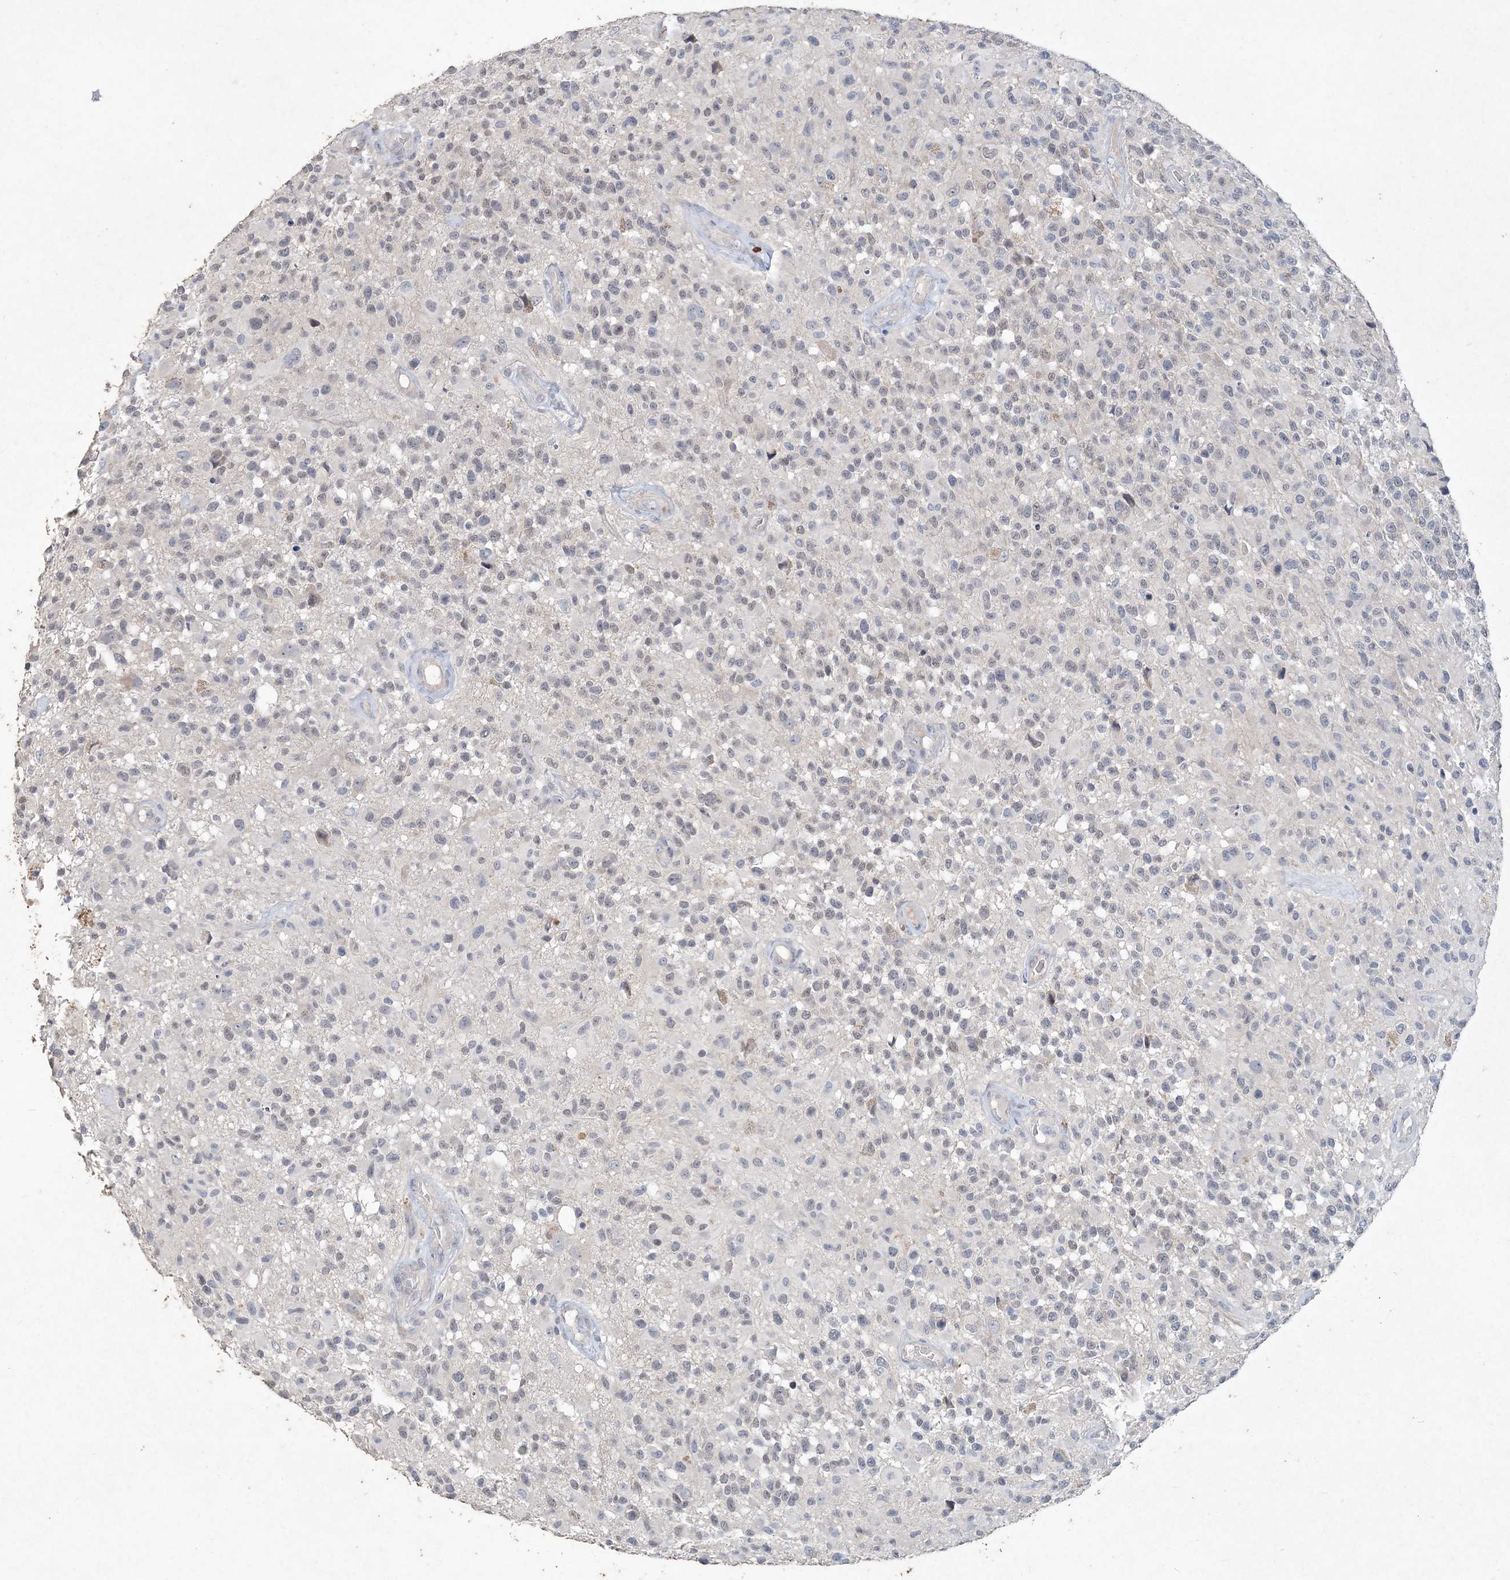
{"staining": {"intensity": "negative", "quantity": "none", "location": "none"}, "tissue": "glioma", "cell_type": "Tumor cells", "image_type": "cancer", "snomed": [{"axis": "morphology", "description": "Glioma, malignant, High grade"}, {"axis": "morphology", "description": "Glioblastoma, NOS"}, {"axis": "topography", "description": "Brain"}], "caption": "Immunohistochemistry image of neoplastic tissue: human glioma stained with DAB (3,3'-diaminobenzidine) exhibits no significant protein expression in tumor cells. (DAB immunohistochemistry (IHC) visualized using brightfield microscopy, high magnification).", "gene": "DNAH5", "patient": {"sex": "male", "age": 60}}